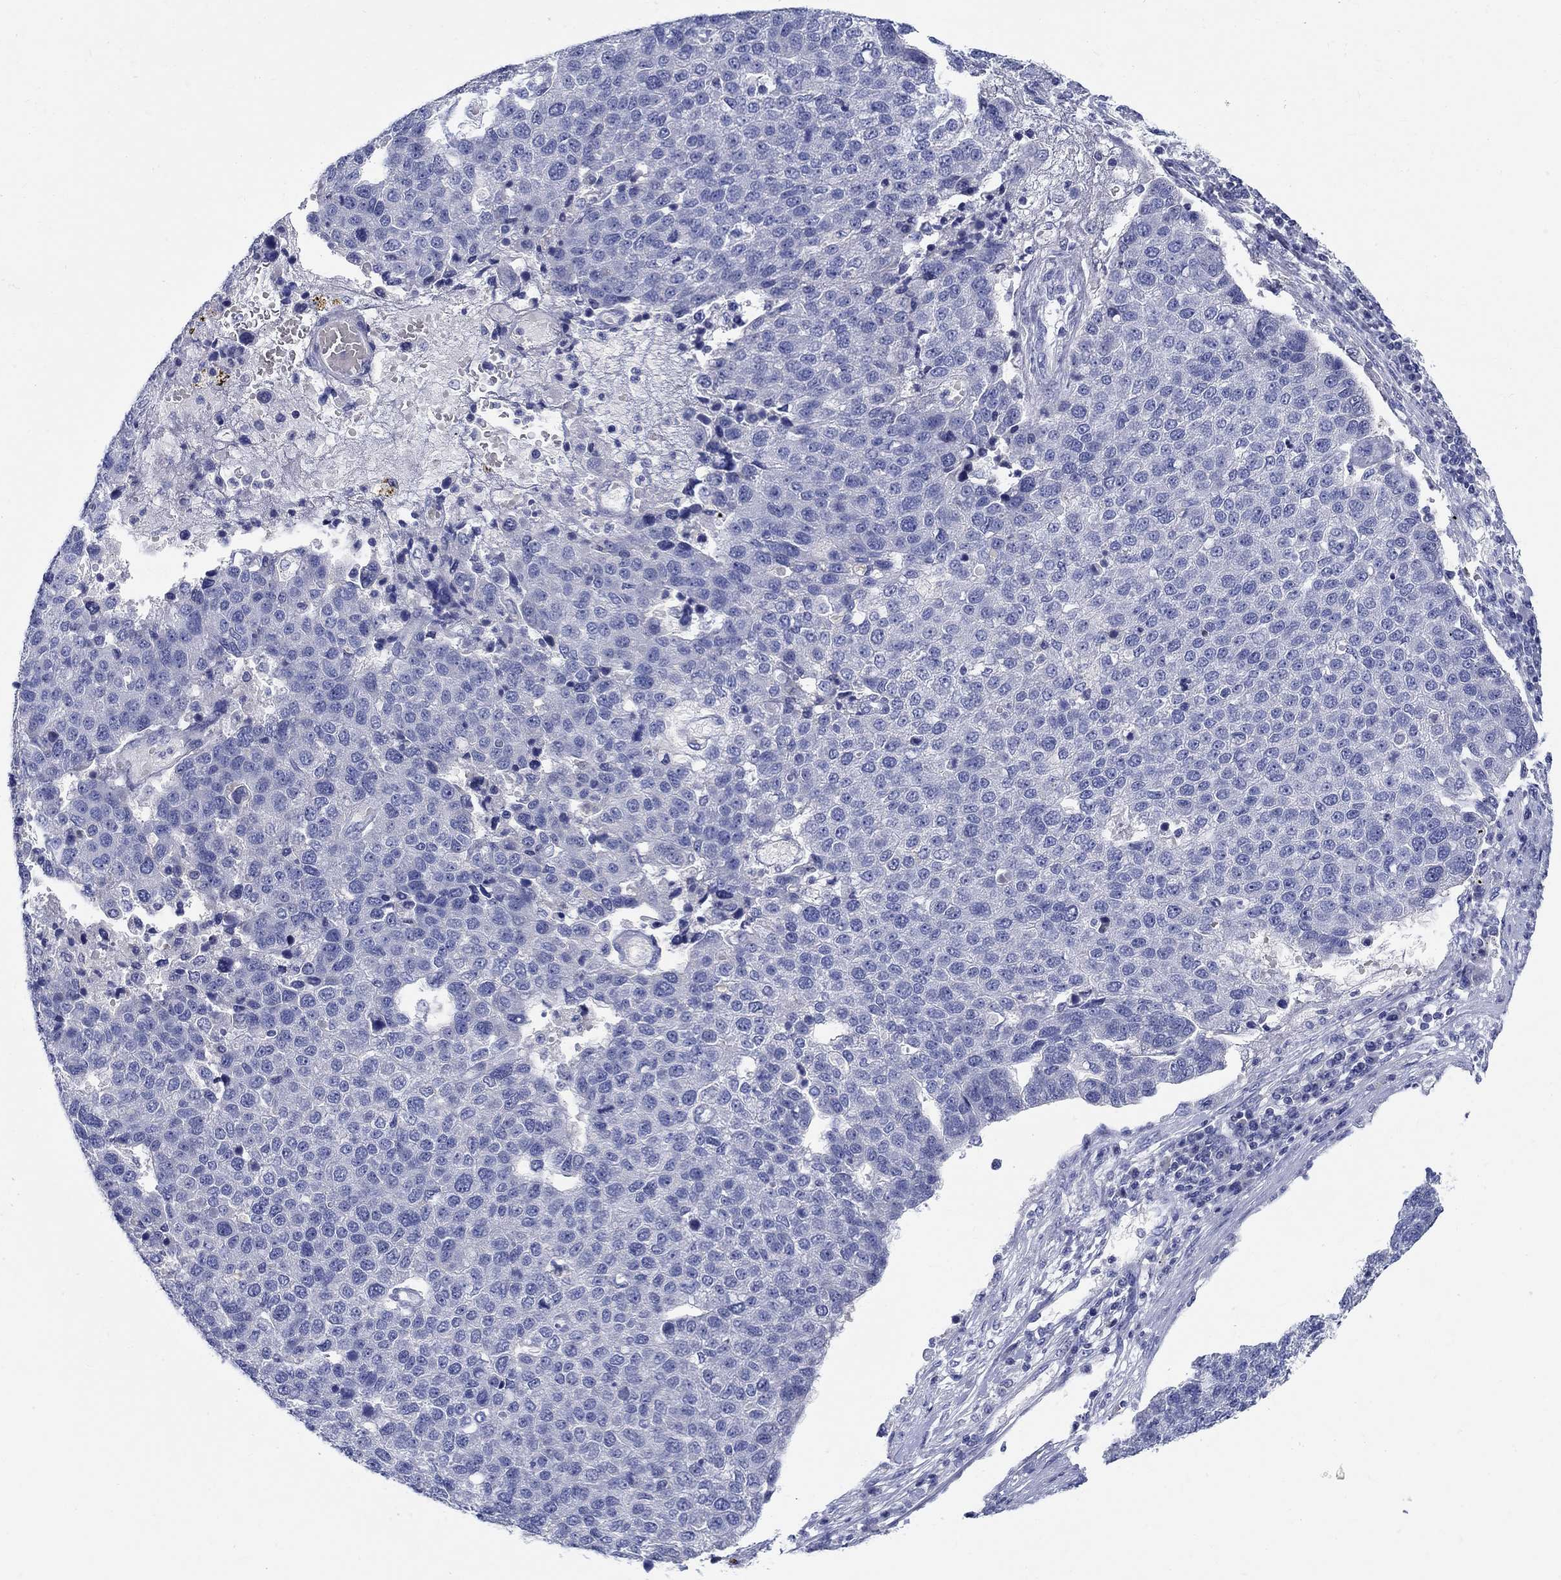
{"staining": {"intensity": "negative", "quantity": "none", "location": "none"}, "tissue": "pancreatic cancer", "cell_type": "Tumor cells", "image_type": "cancer", "snomed": [{"axis": "morphology", "description": "Adenocarcinoma, NOS"}, {"axis": "topography", "description": "Pancreas"}], "caption": "Tumor cells are negative for protein expression in human pancreatic adenocarcinoma.", "gene": "CRYGD", "patient": {"sex": "female", "age": 61}}